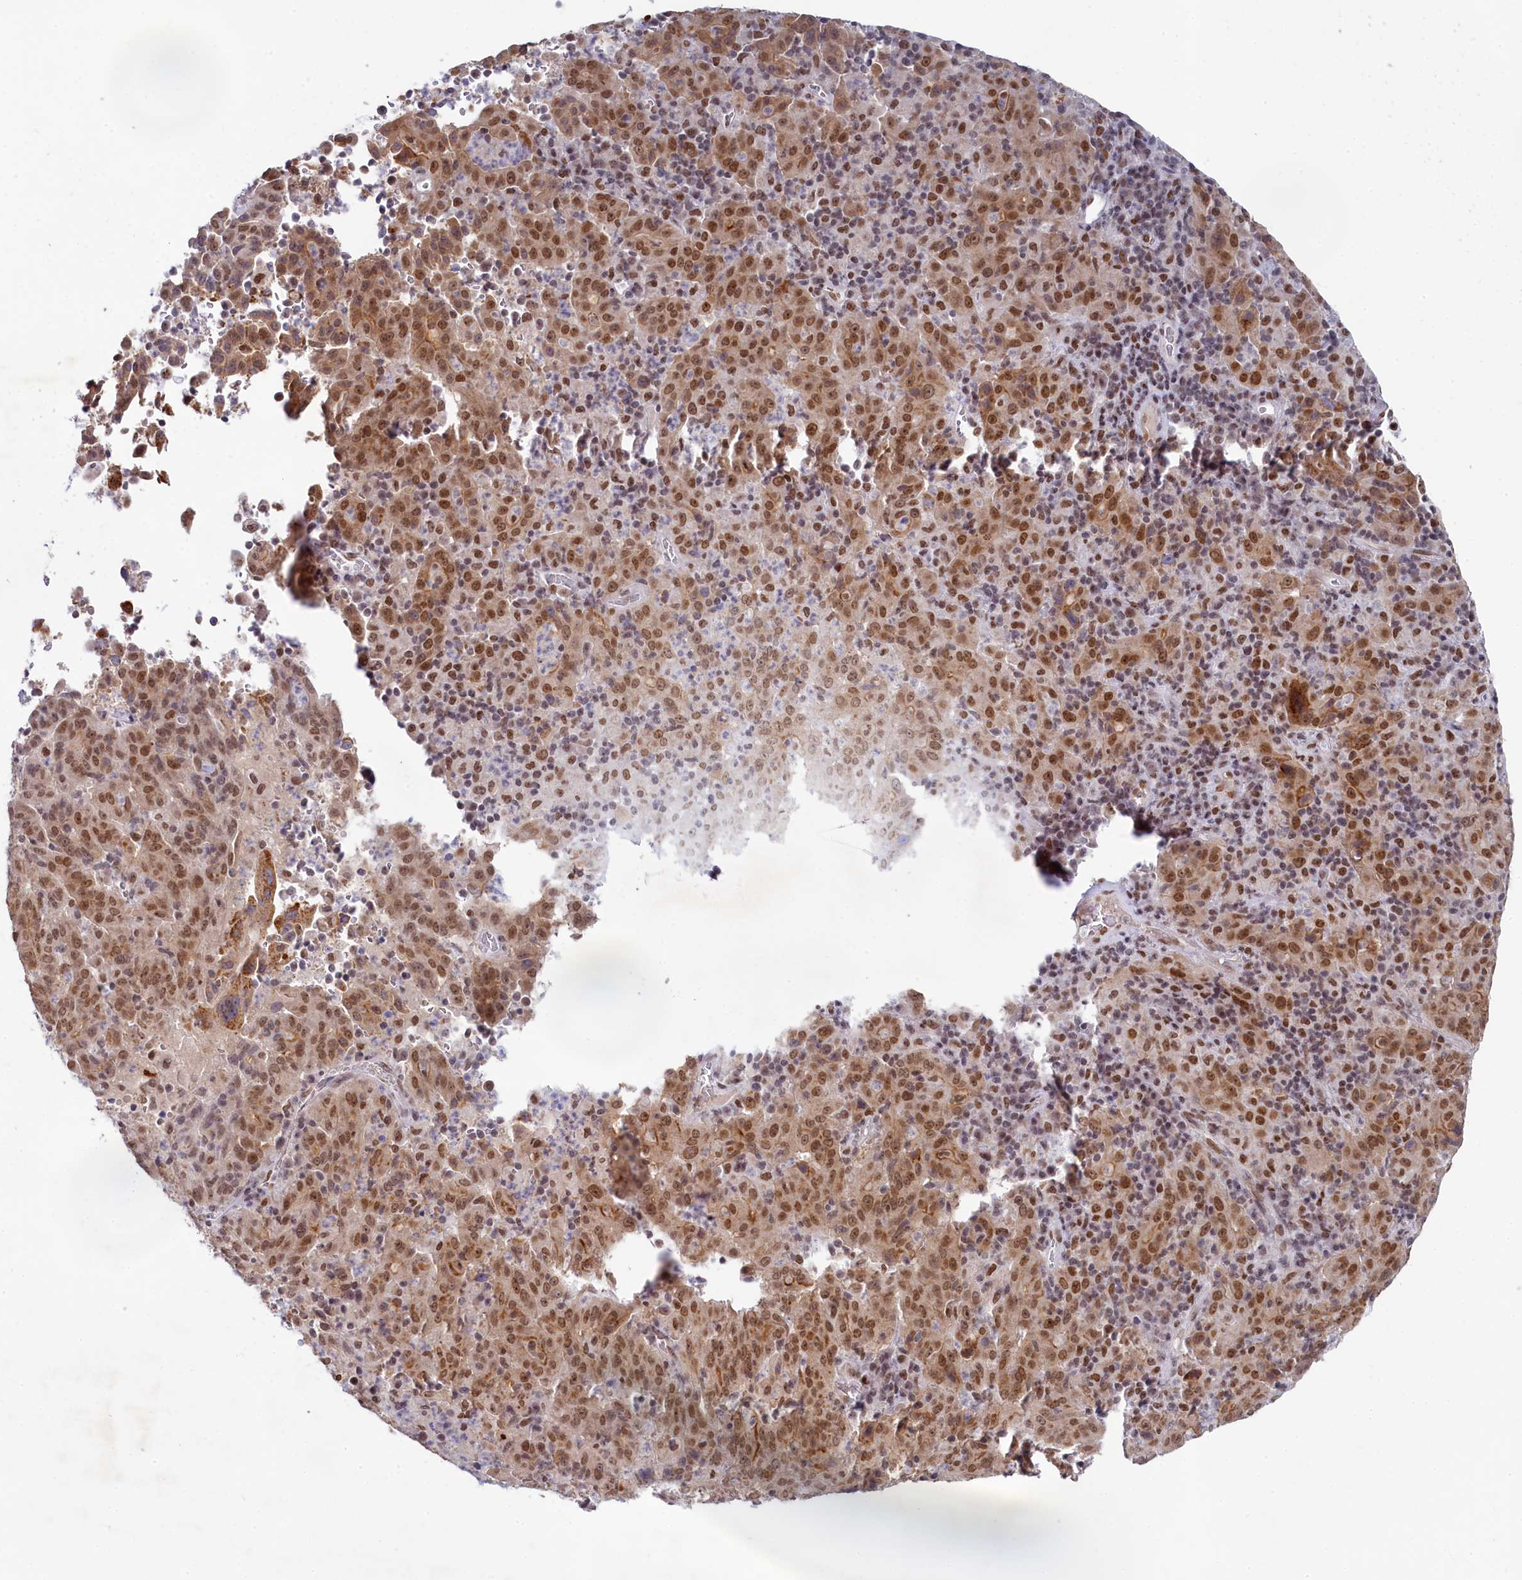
{"staining": {"intensity": "moderate", "quantity": ">75%", "location": "cytoplasmic/membranous,nuclear"}, "tissue": "pancreatic cancer", "cell_type": "Tumor cells", "image_type": "cancer", "snomed": [{"axis": "morphology", "description": "Adenocarcinoma, NOS"}, {"axis": "topography", "description": "Pancreas"}], "caption": "Protein staining of pancreatic cancer (adenocarcinoma) tissue shows moderate cytoplasmic/membranous and nuclear positivity in approximately >75% of tumor cells.", "gene": "PPHLN1", "patient": {"sex": "male", "age": 63}}